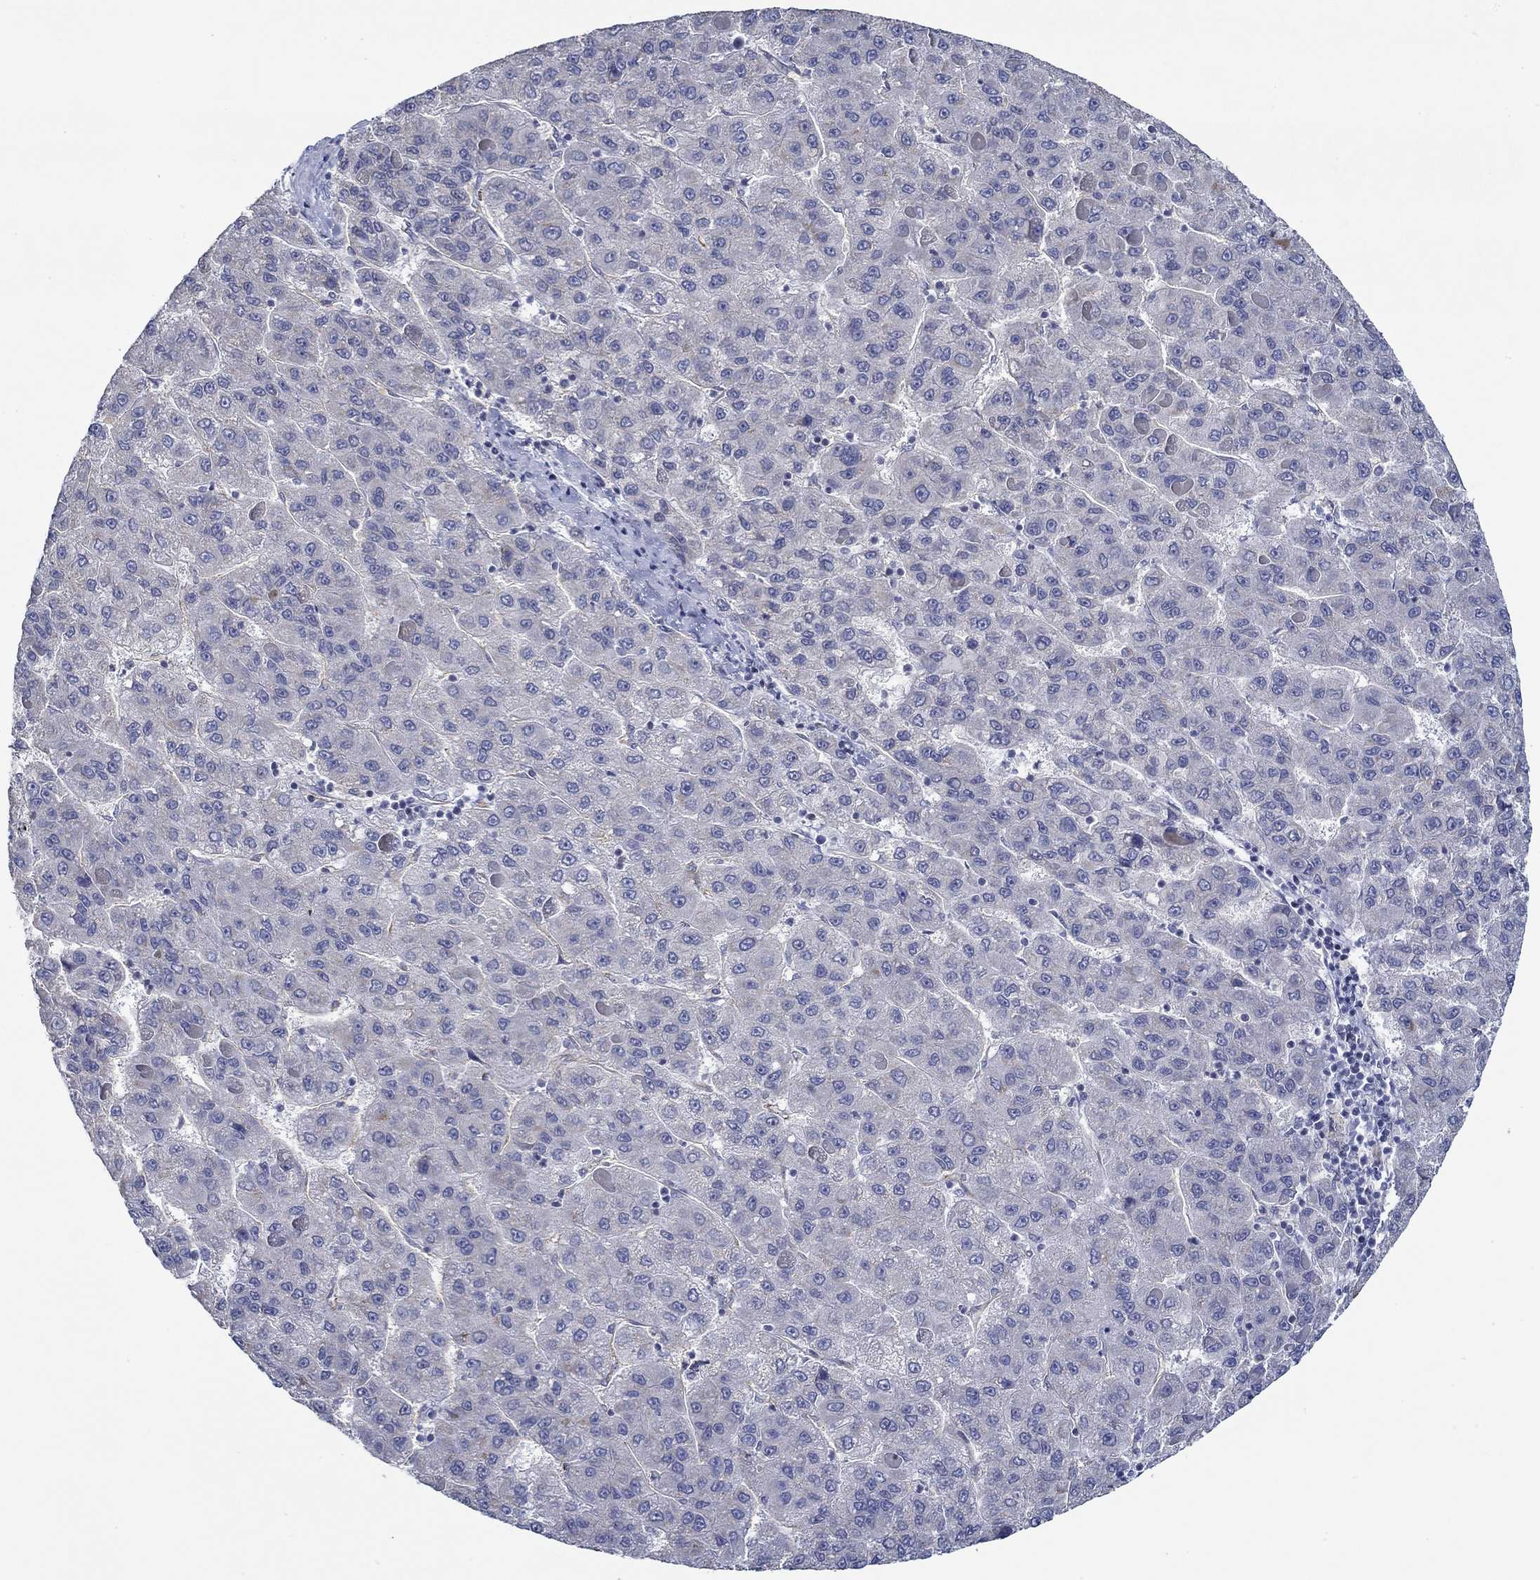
{"staining": {"intensity": "negative", "quantity": "none", "location": "none"}, "tissue": "liver cancer", "cell_type": "Tumor cells", "image_type": "cancer", "snomed": [{"axis": "morphology", "description": "Carcinoma, Hepatocellular, NOS"}, {"axis": "topography", "description": "Liver"}], "caption": "The photomicrograph shows no significant staining in tumor cells of liver hepatocellular carcinoma.", "gene": "GJA5", "patient": {"sex": "female", "age": 82}}